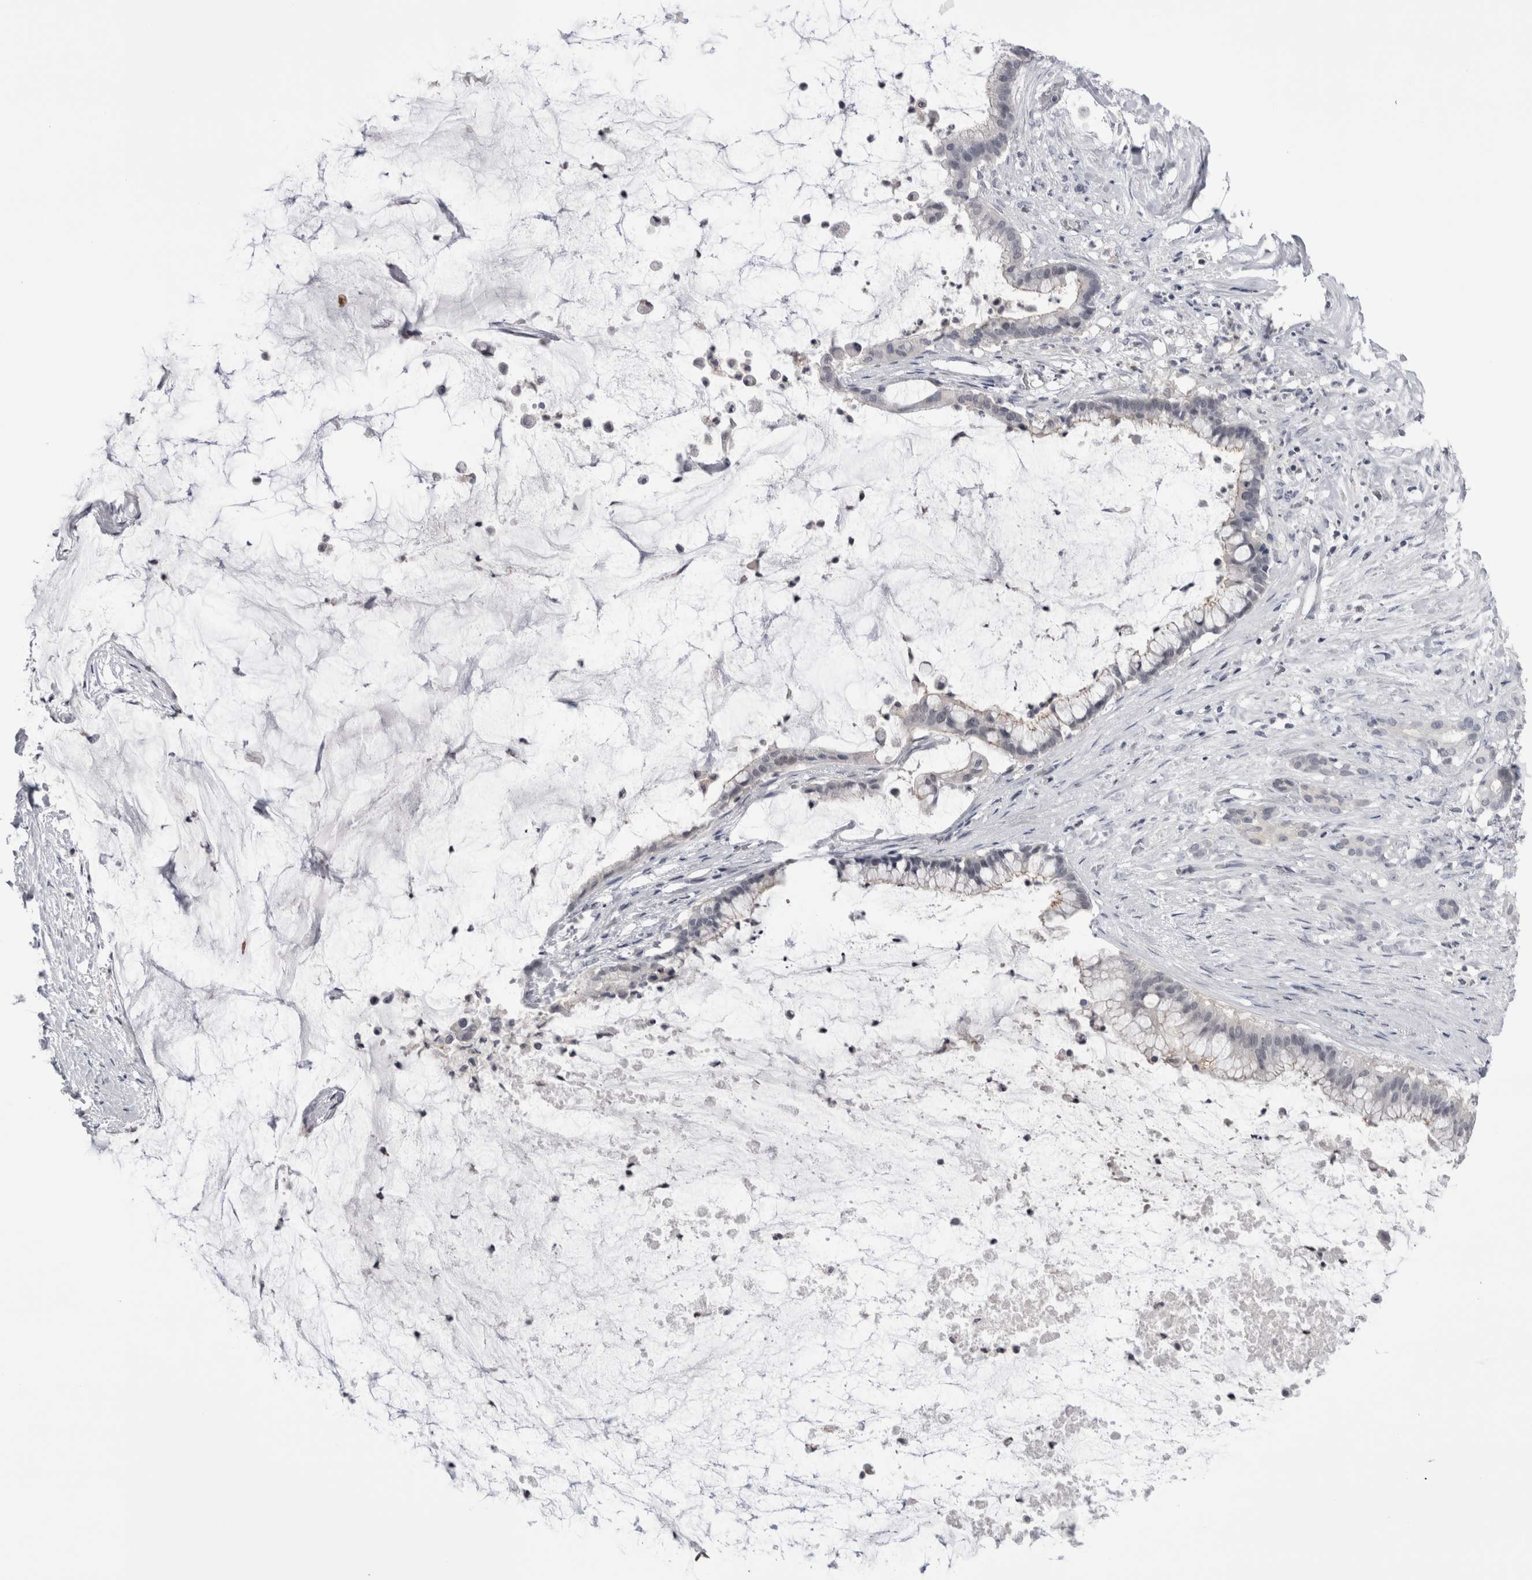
{"staining": {"intensity": "negative", "quantity": "none", "location": "none"}, "tissue": "pancreatic cancer", "cell_type": "Tumor cells", "image_type": "cancer", "snomed": [{"axis": "morphology", "description": "Adenocarcinoma, NOS"}, {"axis": "topography", "description": "Pancreas"}], "caption": "An IHC photomicrograph of pancreatic adenocarcinoma is shown. There is no staining in tumor cells of pancreatic adenocarcinoma.", "gene": "FNDC8", "patient": {"sex": "male", "age": 41}}